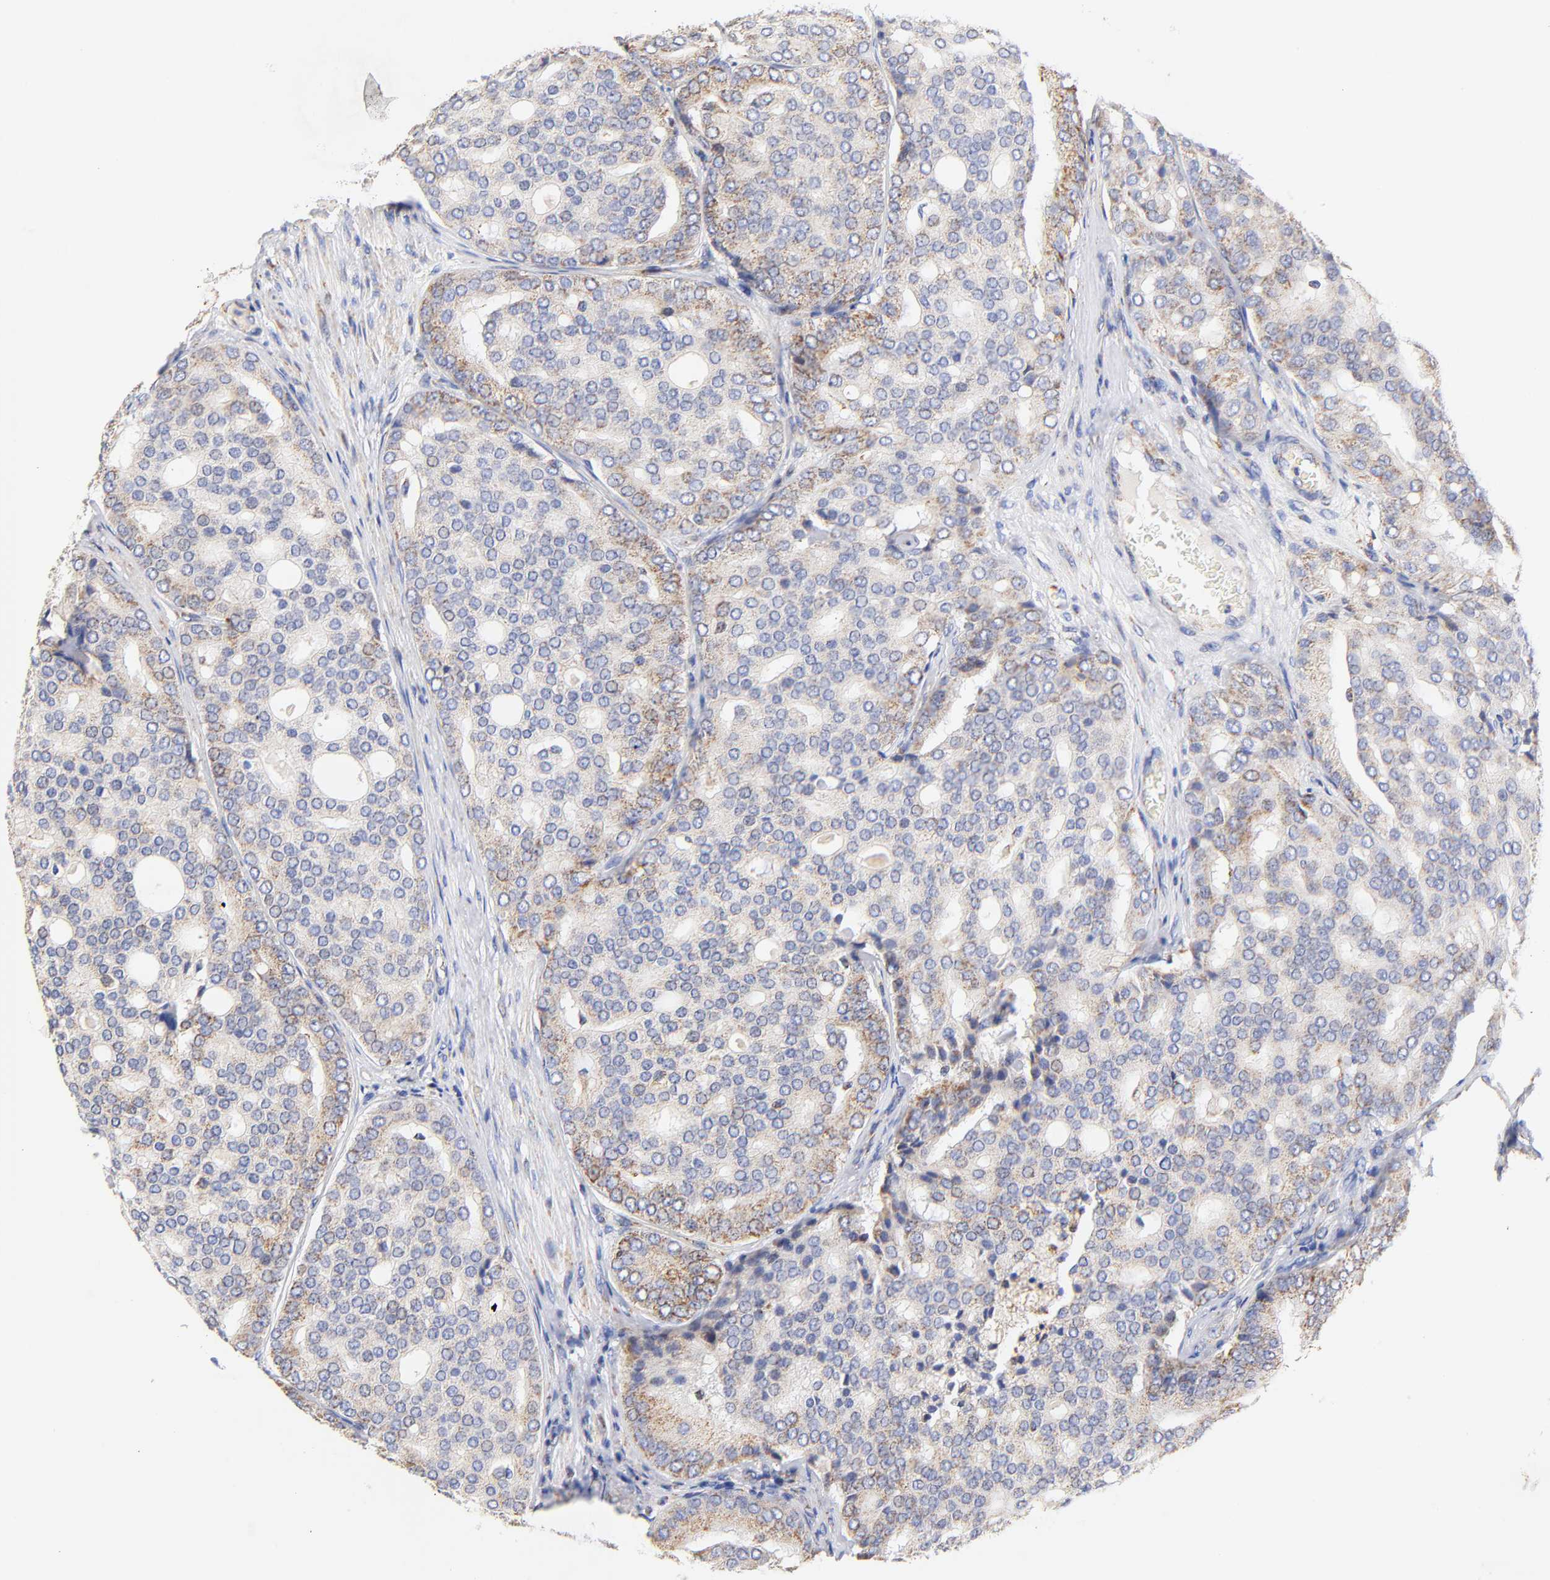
{"staining": {"intensity": "weak", "quantity": ">75%", "location": "cytoplasmic/membranous"}, "tissue": "prostate cancer", "cell_type": "Tumor cells", "image_type": "cancer", "snomed": [{"axis": "morphology", "description": "Adenocarcinoma, High grade"}, {"axis": "topography", "description": "Prostate"}], "caption": "A brown stain highlights weak cytoplasmic/membranous staining of a protein in prostate adenocarcinoma (high-grade) tumor cells.", "gene": "ATP5F1D", "patient": {"sex": "male", "age": 64}}